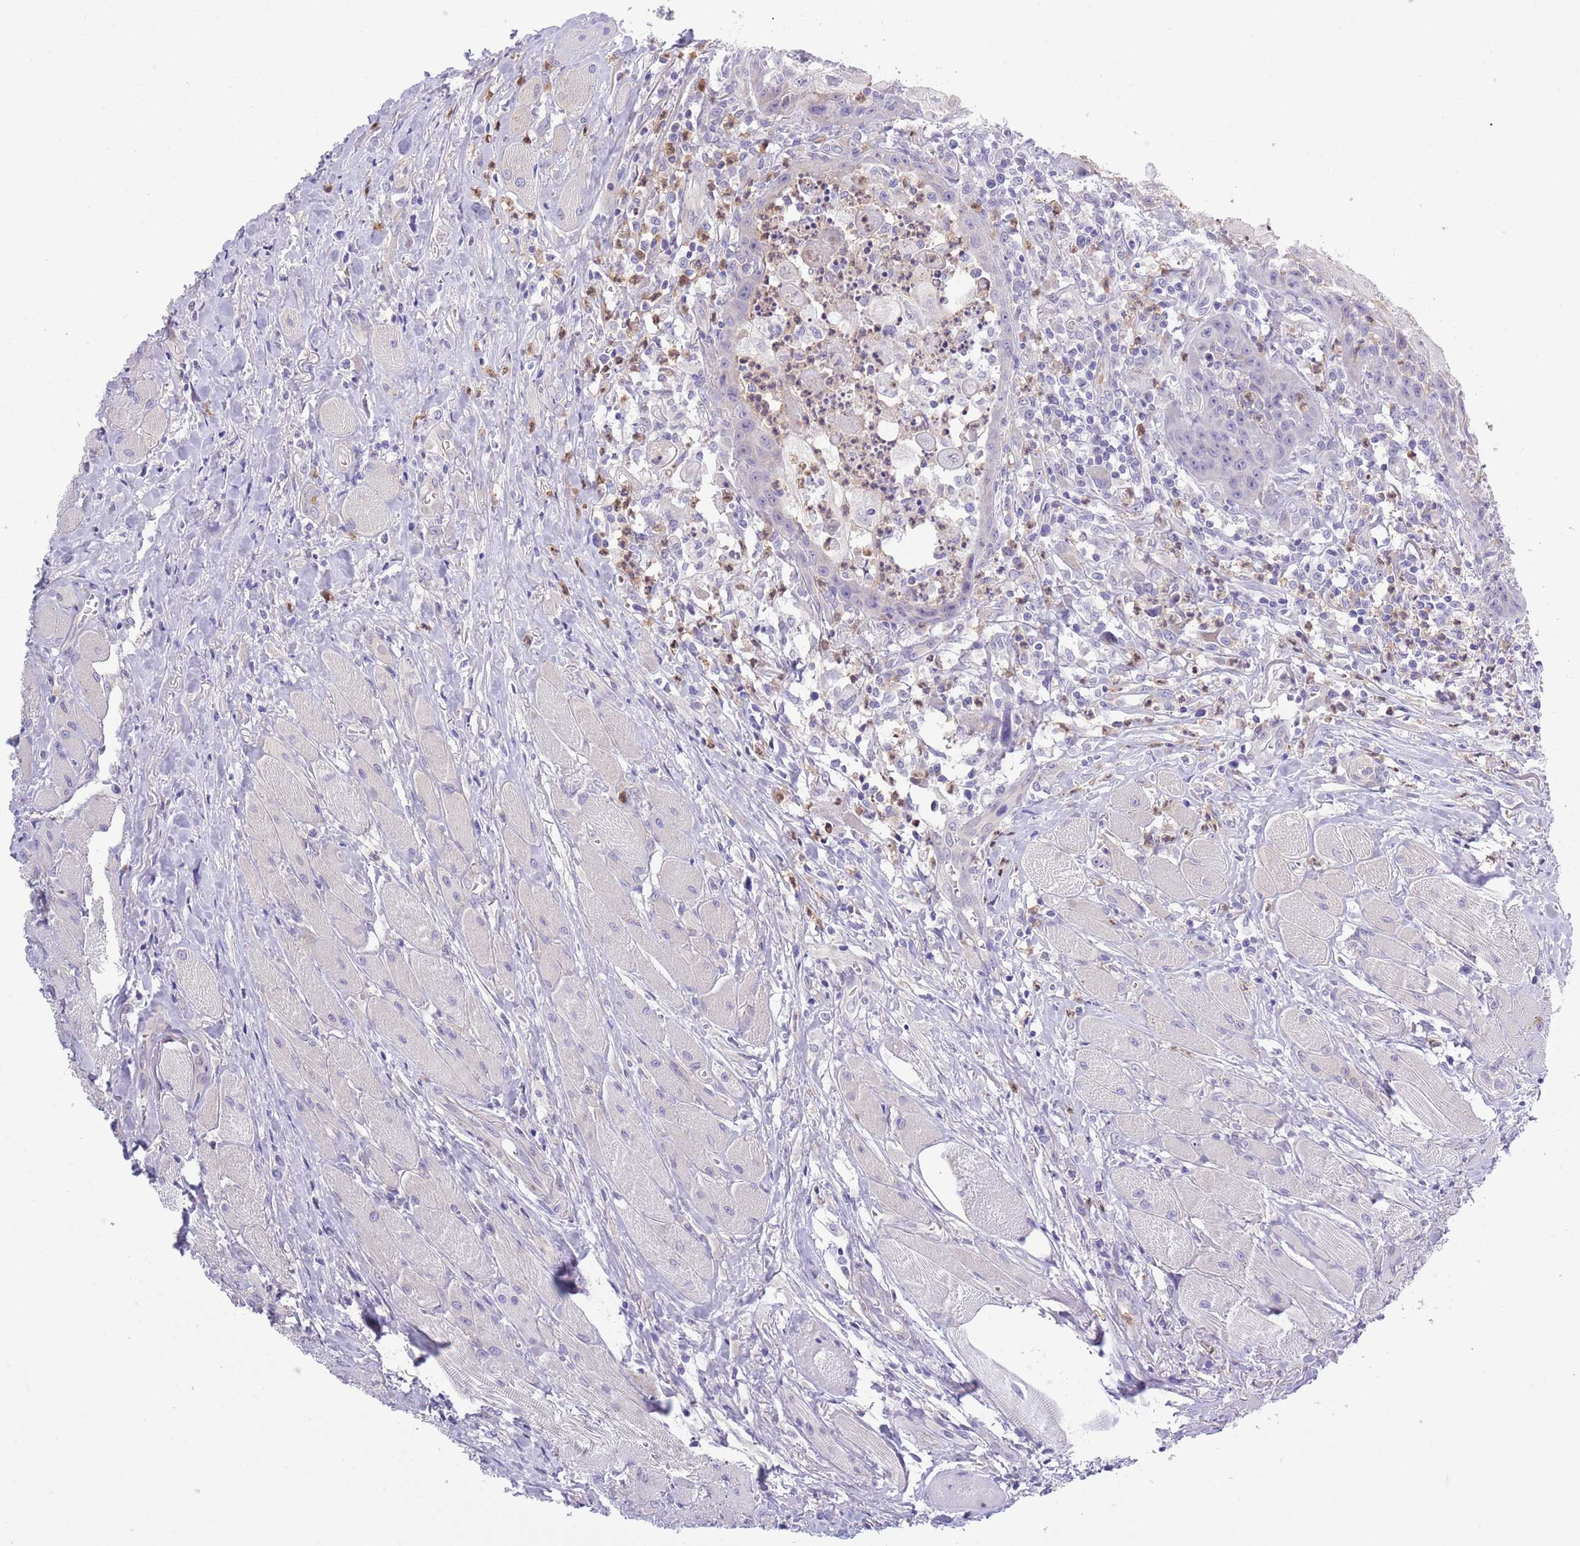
{"staining": {"intensity": "negative", "quantity": "none", "location": "none"}, "tissue": "head and neck cancer", "cell_type": "Tumor cells", "image_type": "cancer", "snomed": [{"axis": "morphology", "description": "Normal tissue, NOS"}, {"axis": "morphology", "description": "Squamous cell carcinoma, NOS"}, {"axis": "topography", "description": "Oral tissue"}, {"axis": "topography", "description": "Head-Neck"}], "caption": "This is an immunohistochemistry micrograph of human head and neck squamous cell carcinoma. There is no staining in tumor cells.", "gene": "ZFP2", "patient": {"sex": "female", "age": 70}}